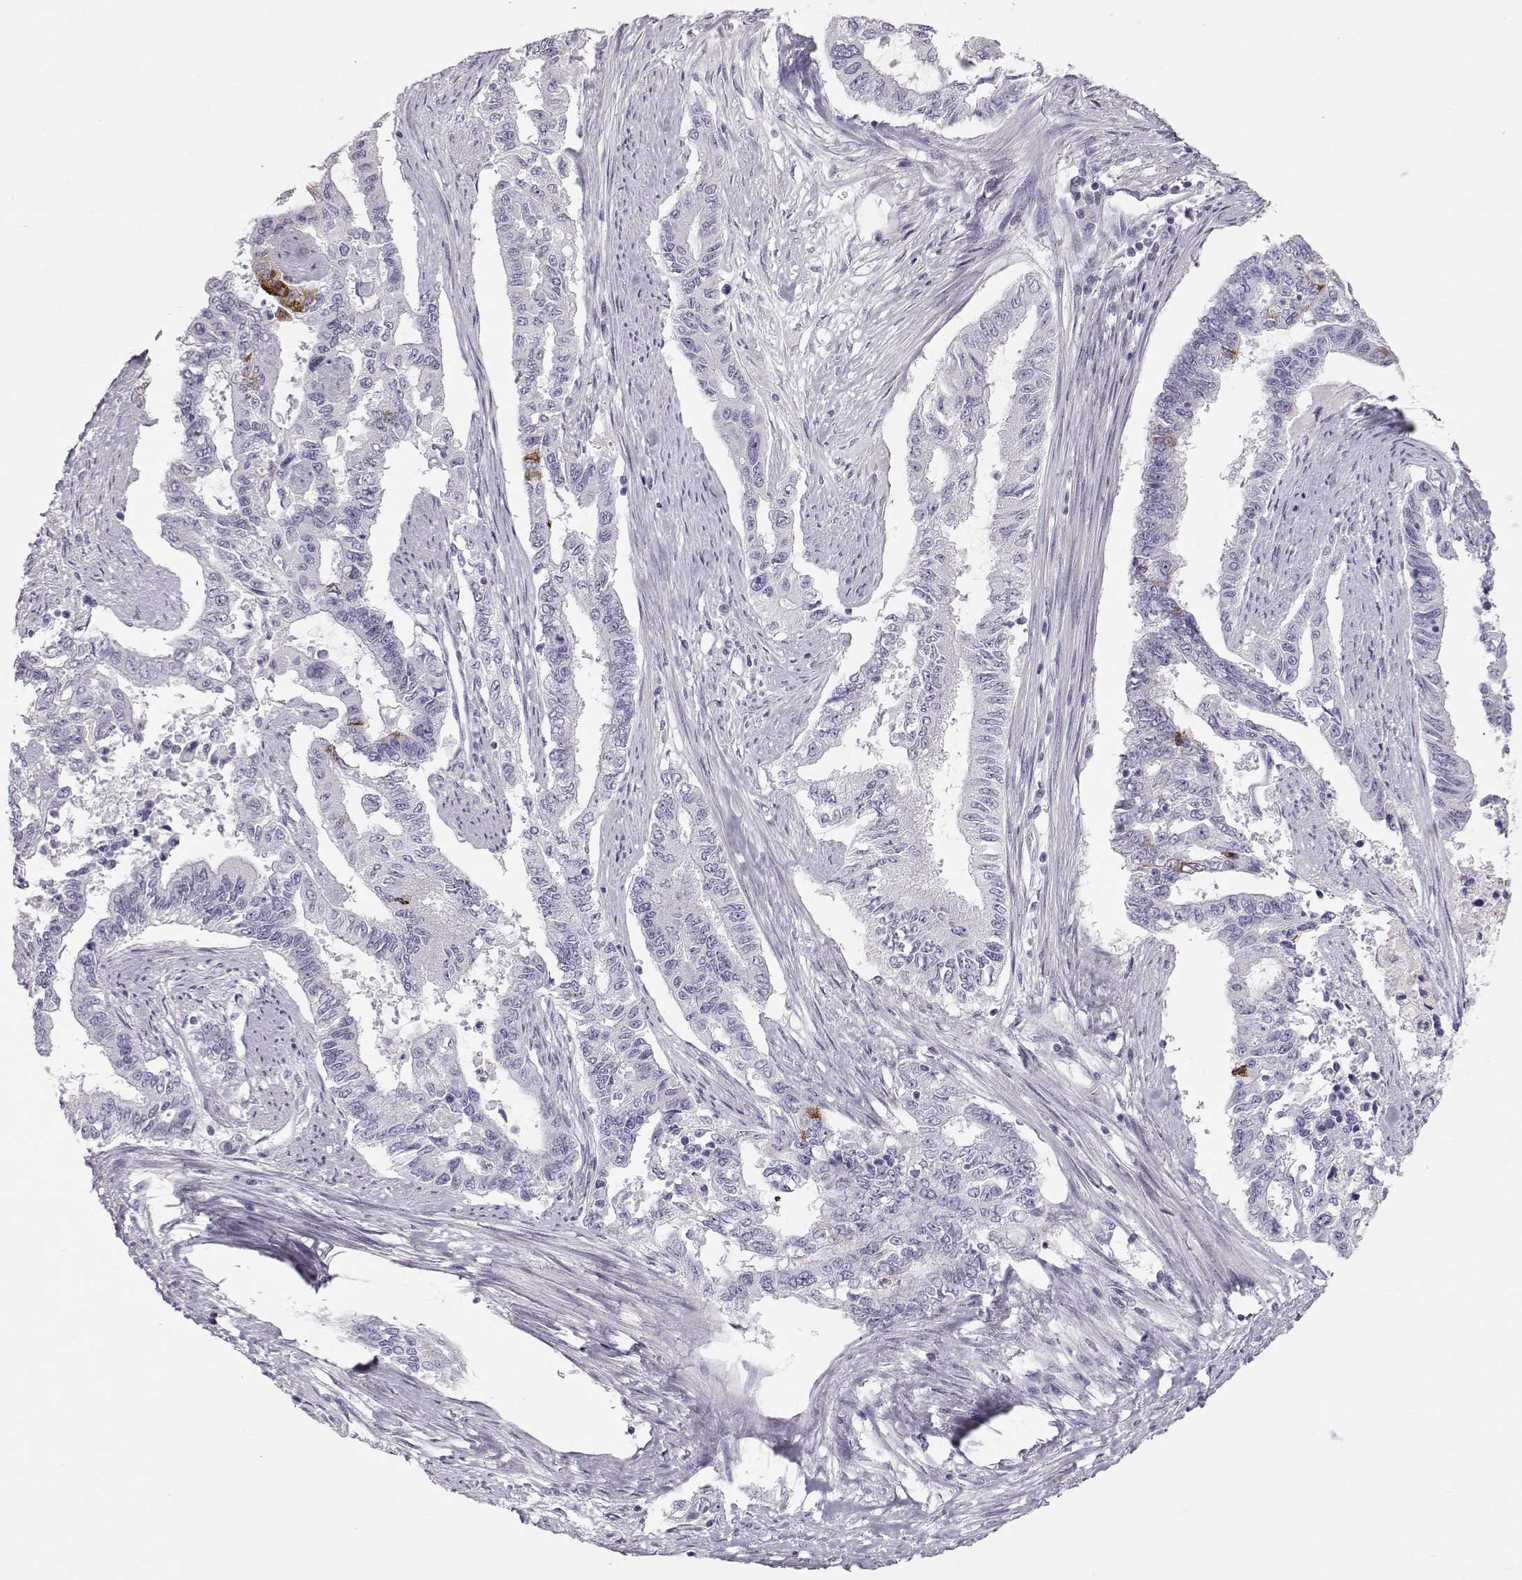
{"staining": {"intensity": "negative", "quantity": "none", "location": "none"}, "tissue": "endometrial cancer", "cell_type": "Tumor cells", "image_type": "cancer", "snomed": [{"axis": "morphology", "description": "Adenocarcinoma, NOS"}, {"axis": "topography", "description": "Uterus"}], "caption": "Immunohistochemical staining of endometrial adenocarcinoma reveals no significant staining in tumor cells.", "gene": "MIP", "patient": {"sex": "female", "age": 59}}